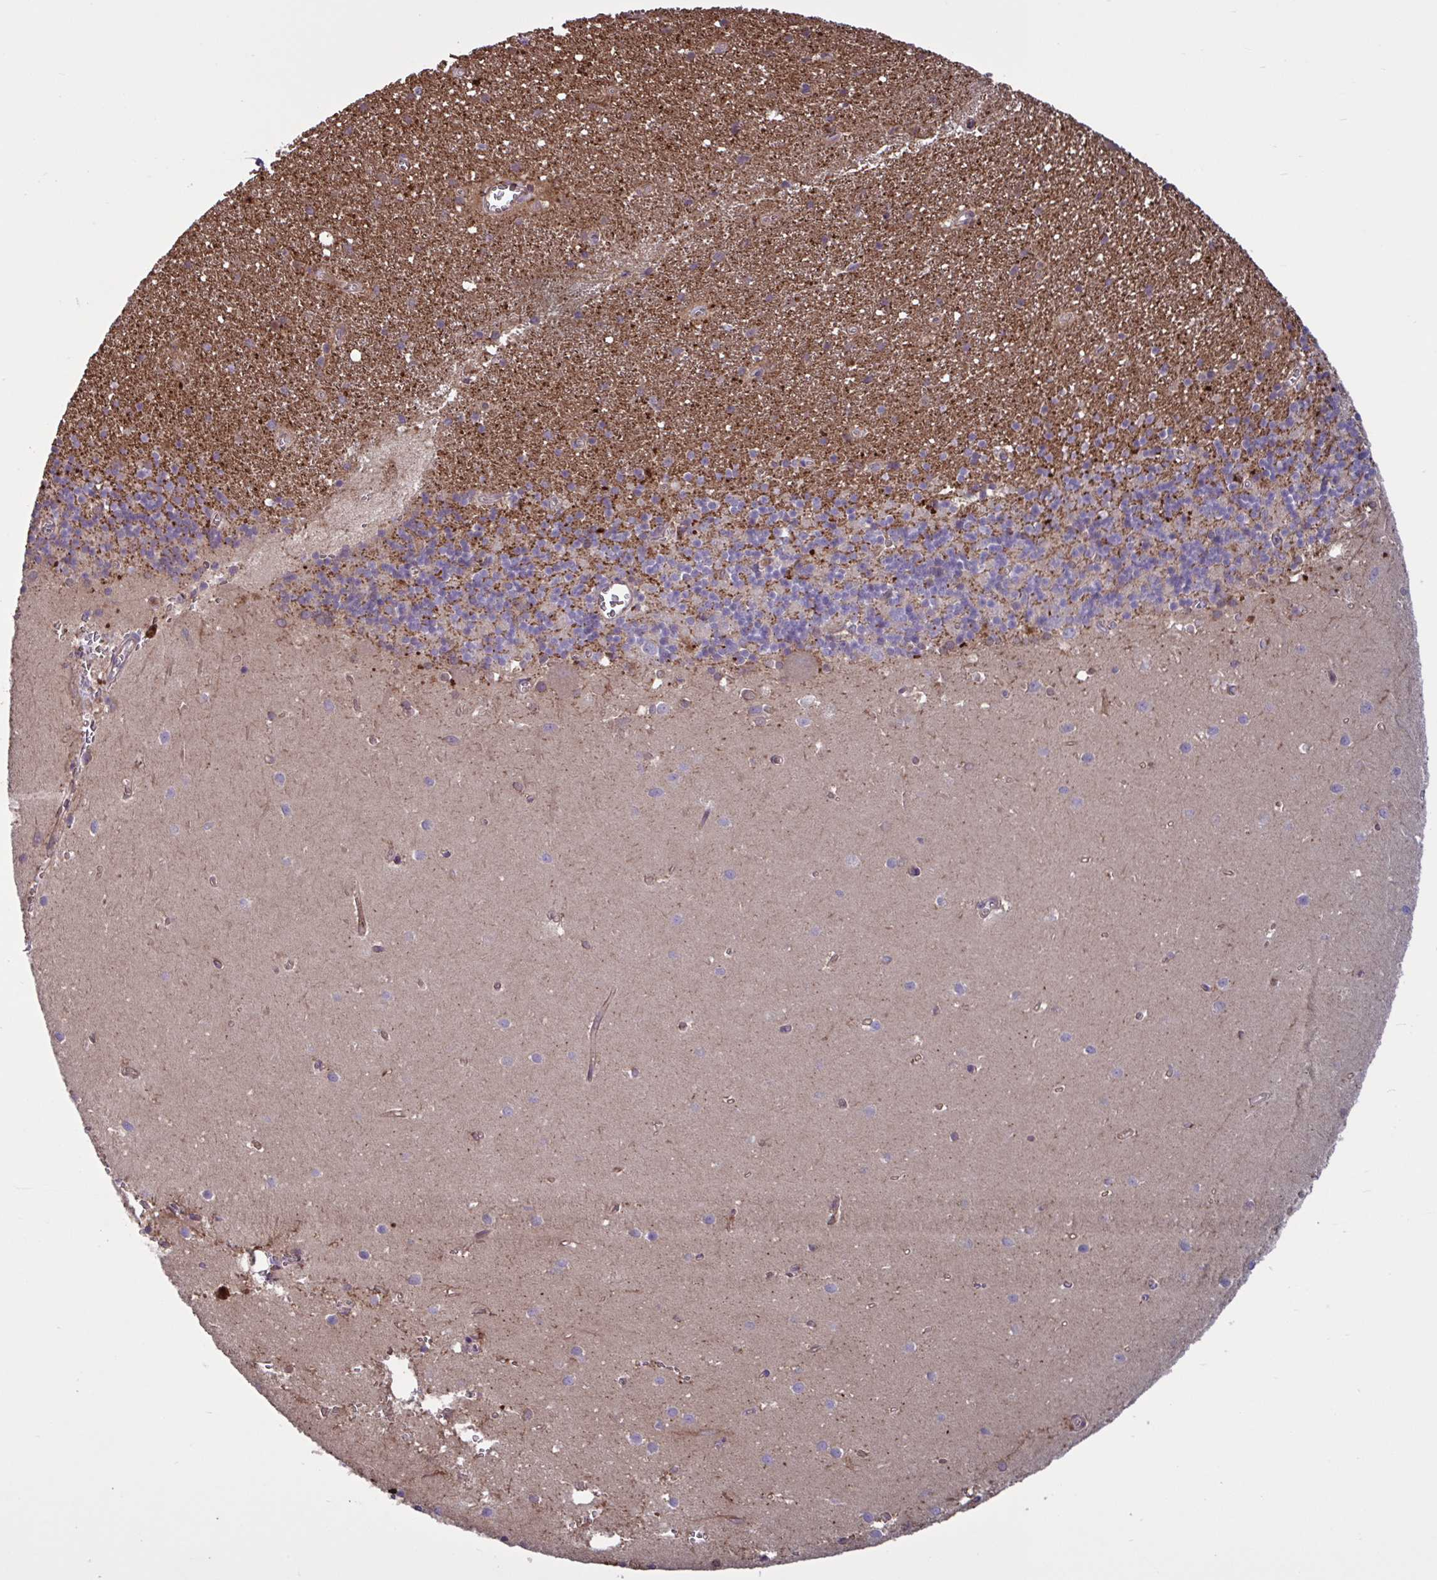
{"staining": {"intensity": "strong", "quantity": "<25%", "location": "cytoplasmic/membranous"}, "tissue": "cerebellum", "cell_type": "Cells in granular layer", "image_type": "normal", "snomed": [{"axis": "morphology", "description": "Normal tissue, NOS"}, {"axis": "topography", "description": "Cerebellum"}], "caption": "Immunohistochemical staining of benign cerebellum displays <25% levels of strong cytoplasmic/membranous protein positivity in about <25% of cells in granular layer. (Stains: DAB (3,3'-diaminobenzidine) in brown, nuclei in blue, Microscopy: brightfield microscopy at high magnification).", "gene": "GLTP", "patient": {"sex": "male", "age": 54}}